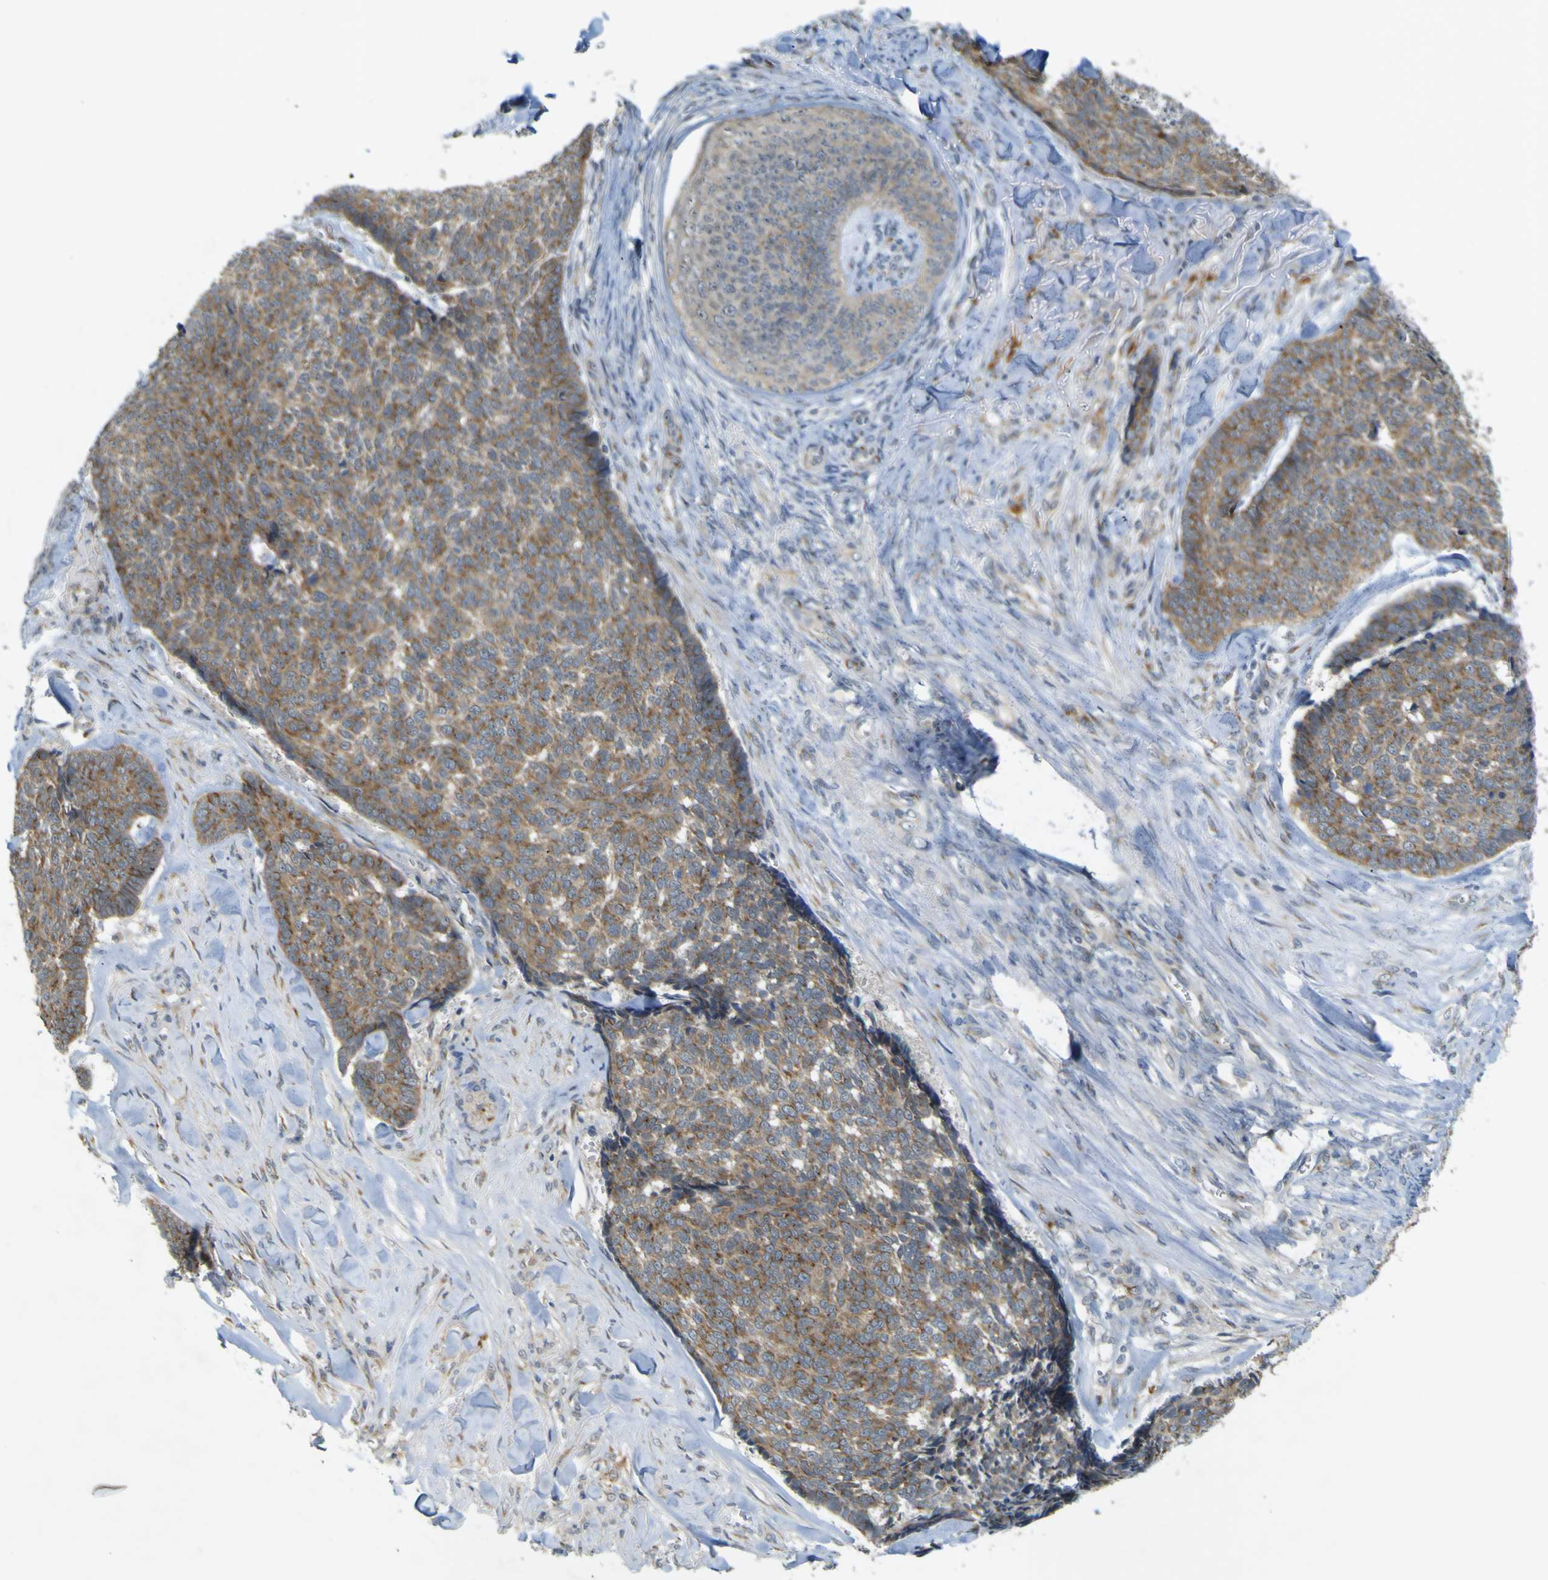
{"staining": {"intensity": "weak", "quantity": "25%-75%", "location": "cytoplasmic/membranous"}, "tissue": "skin cancer", "cell_type": "Tumor cells", "image_type": "cancer", "snomed": [{"axis": "morphology", "description": "Basal cell carcinoma"}, {"axis": "topography", "description": "Skin"}], "caption": "Tumor cells reveal weak cytoplasmic/membranous expression in about 25%-75% of cells in skin cancer (basal cell carcinoma).", "gene": "IGF2R", "patient": {"sex": "male", "age": 84}}